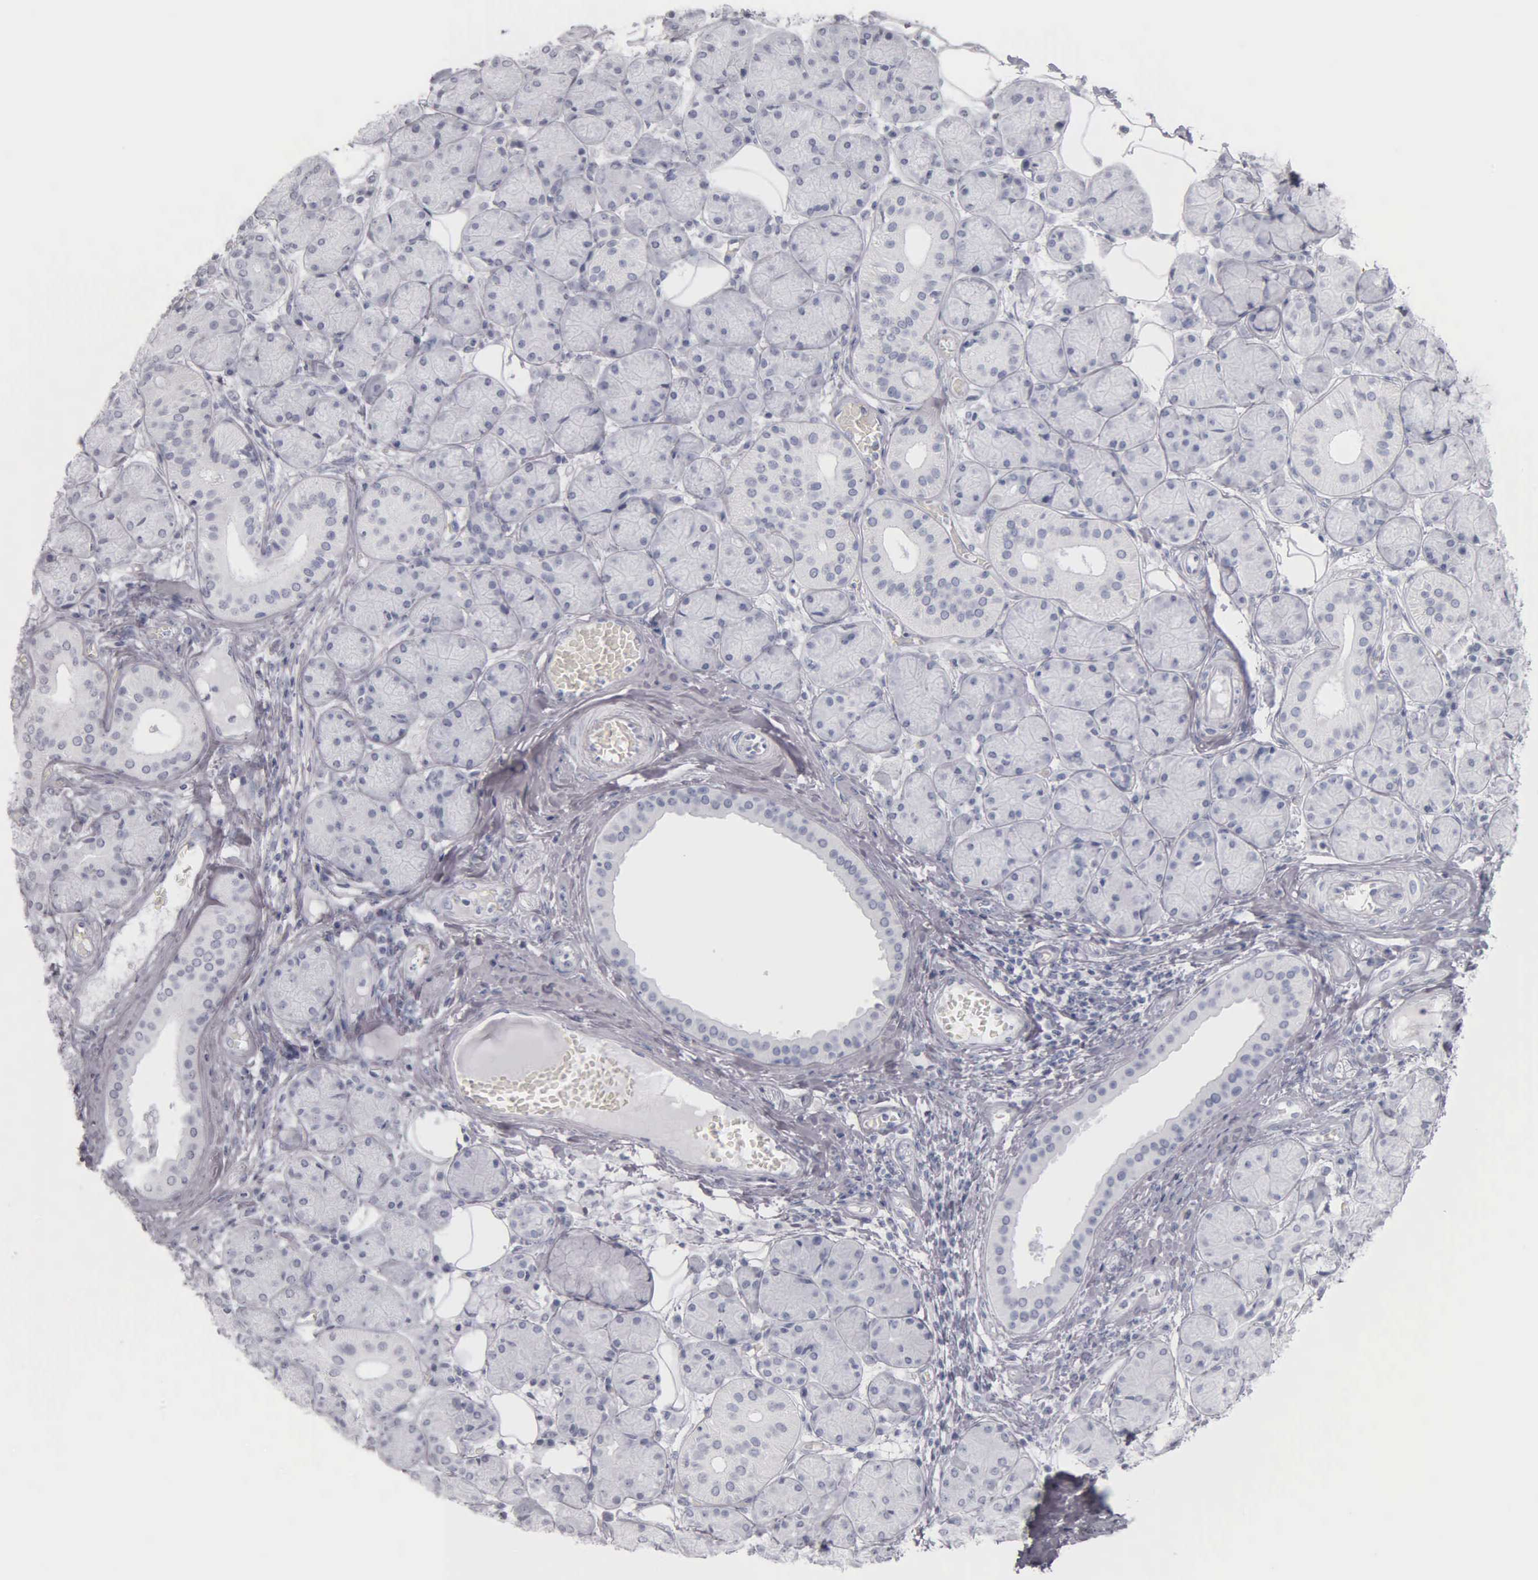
{"staining": {"intensity": "negative", "quantity": "none", "location": "none"}, "tissue": "salivary gland", "cell_type": "Glandular cells", "image_type": "normal", "snomed": [{"axis": "morphology", "description": "Normal tissue, NOS"}, {"axis": "topography", "description": "Salivary gland"}], "caption": "A high-resolution image shows immunohistochemistry (IHC) staining of normal salivary gland, which exhibits no significant positivity in glandular cells.", "gene": "KRT20", "patient": {"sex": "male", "age": 54}}